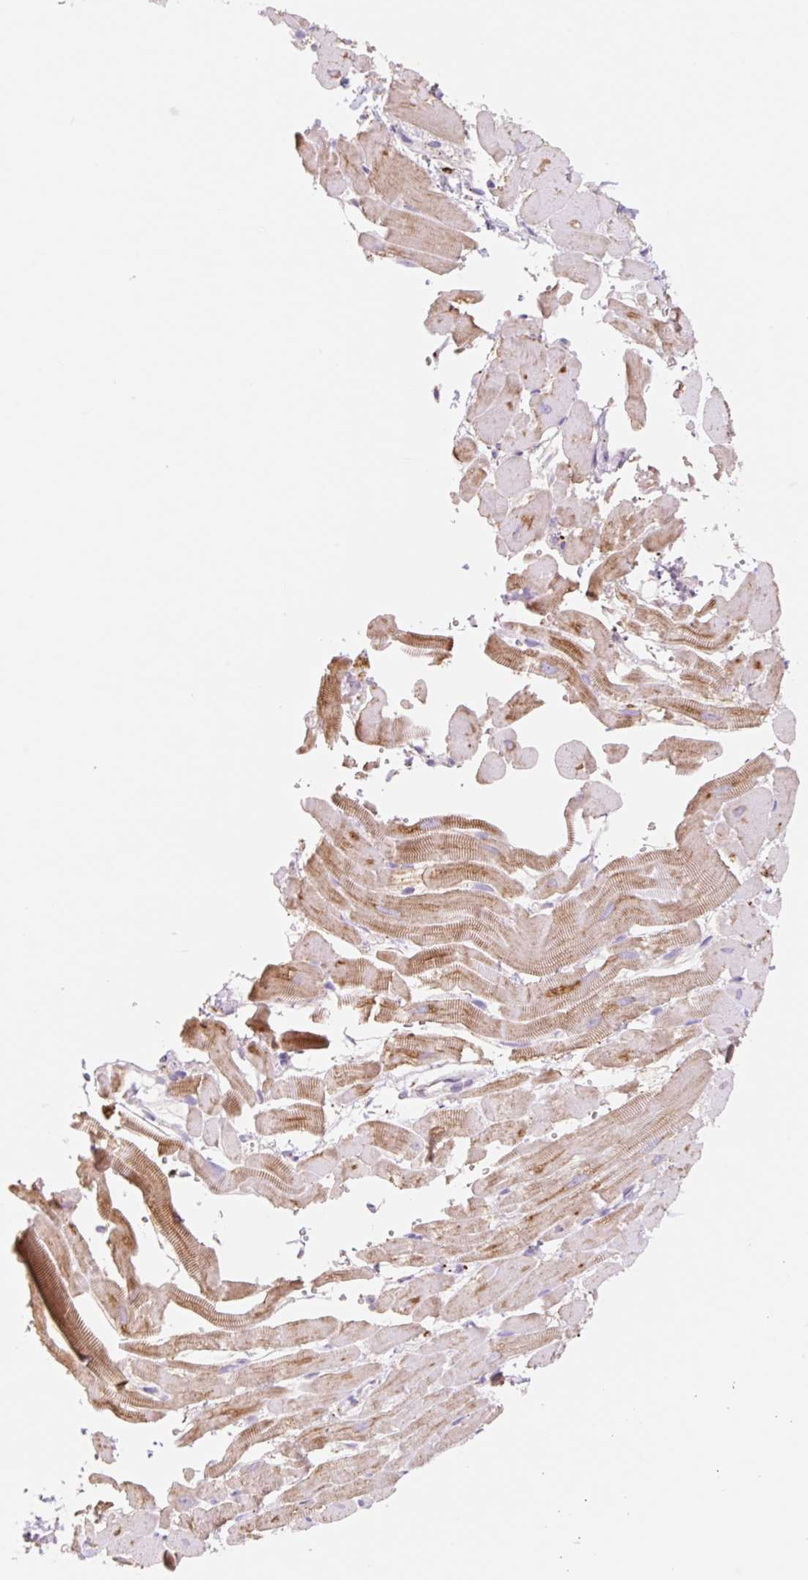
{"staining": {"intensity": "moderate", "quantity": "25%-75%", "location": "cytoplasmic/membranous"}, "tissue": "heart muscle", "cell_type": "Cardiomyocytes", "image_type": "normal", "snomed": [{"axis": "morphology", "description": "Normal tissue, NOS"}, {"axis": "topography", "description": "Heart"}], "caption": "High-power microscopy captured an immunohistochemistry (IHC) photomicrograph of benign heart muscle, revealing moderate cytoplasmic/membranous staining in about 25%-75% of cardiomyocytes.", "gene": "CLEC3A", "patient": {"sex": "male", "age": 37}}